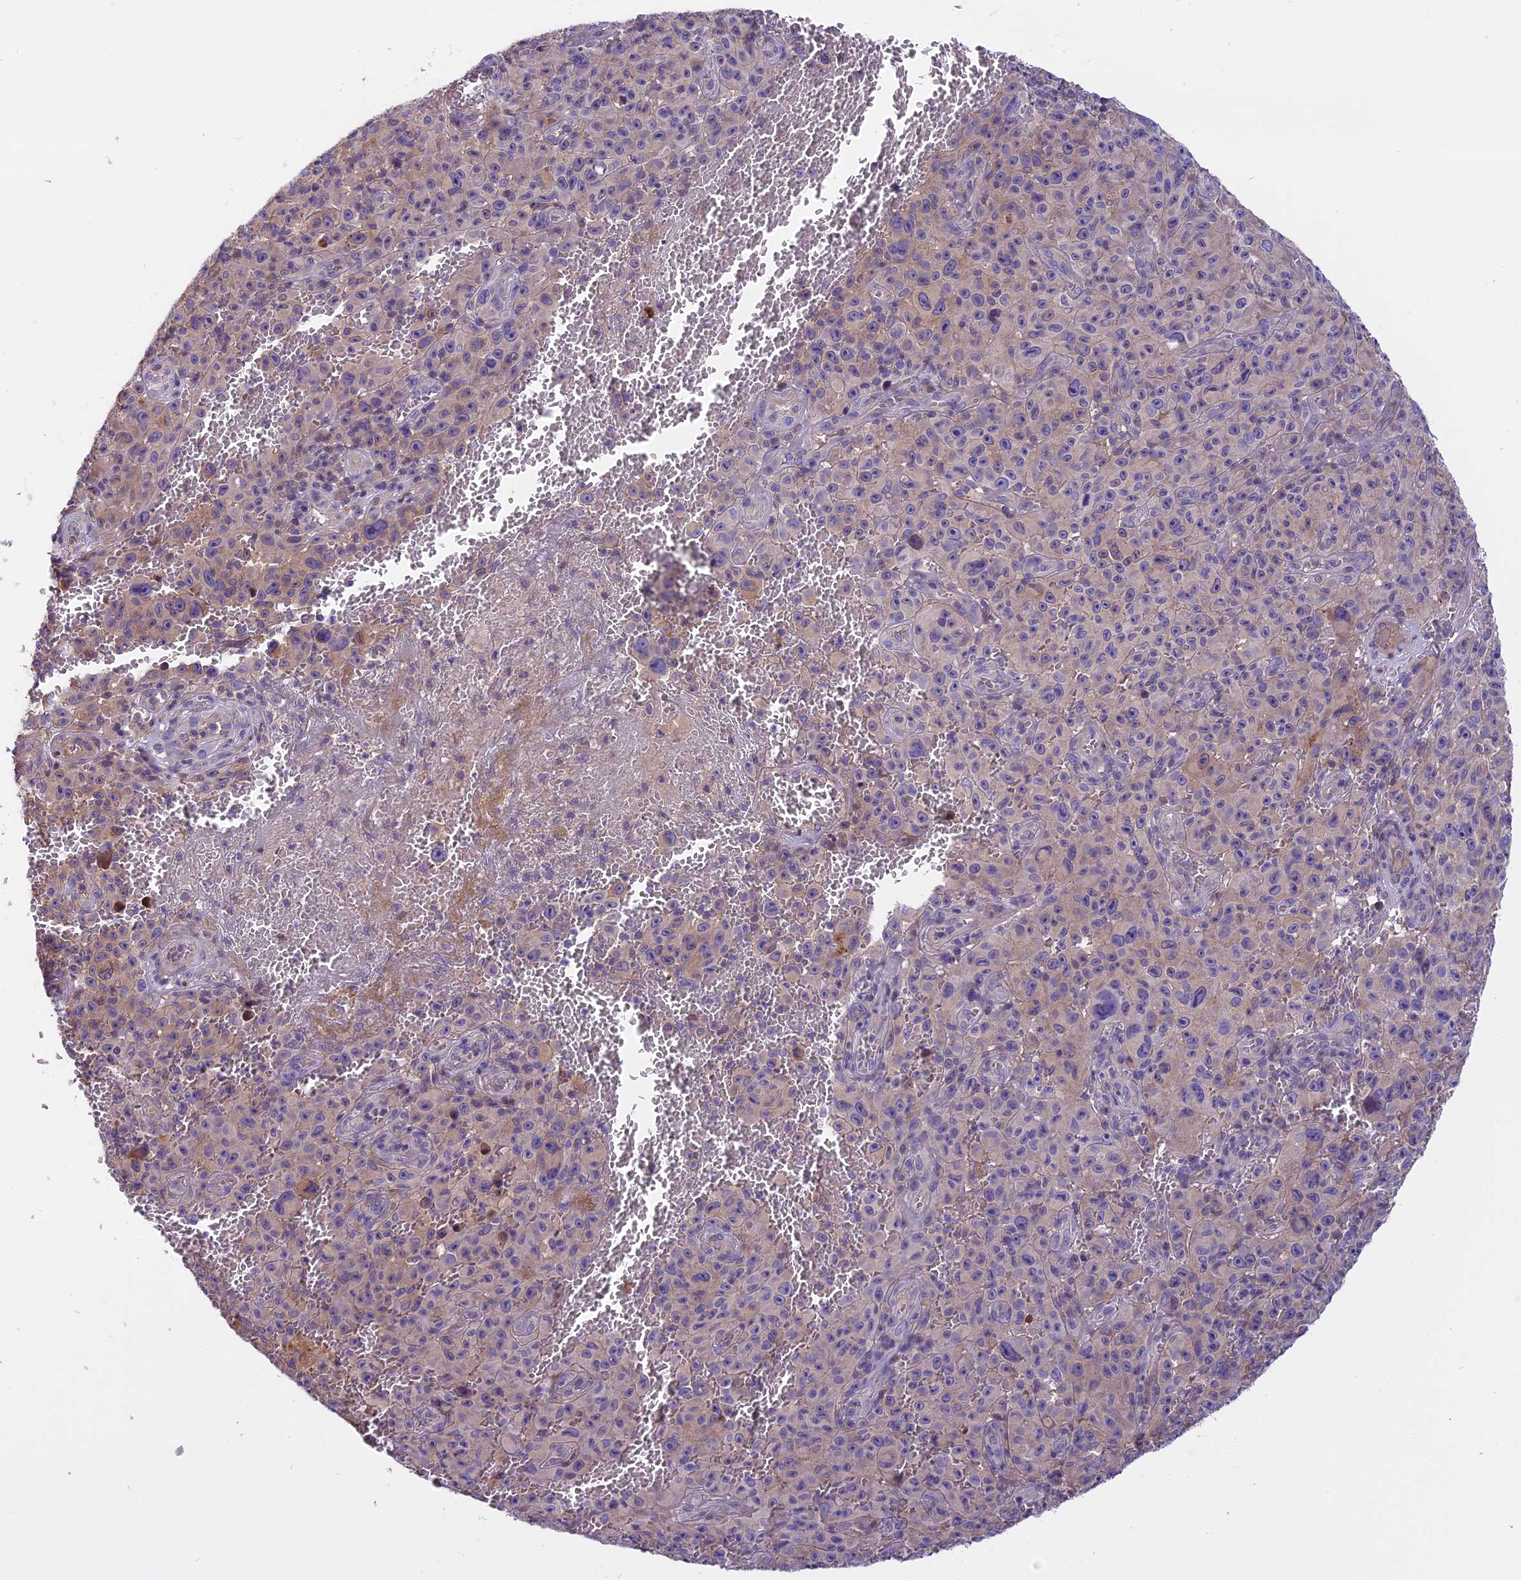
{"staining": {"intensity": "negative", "quantity": "none", "location": "none"}, "tissue": "melanoma", "cell_type": "Tumor cells", "image_type": "cancer", "snomed": [{"axis": "morphology", "description": "Malignant melanoma, NOS"}, {"axis": "topography", "description": "Skin"}], "caption": "Tumor cells show no significant protein positivity in melanoma.", "gene": "FAM98C", "patient": {"sex": "female", "age": 82}}